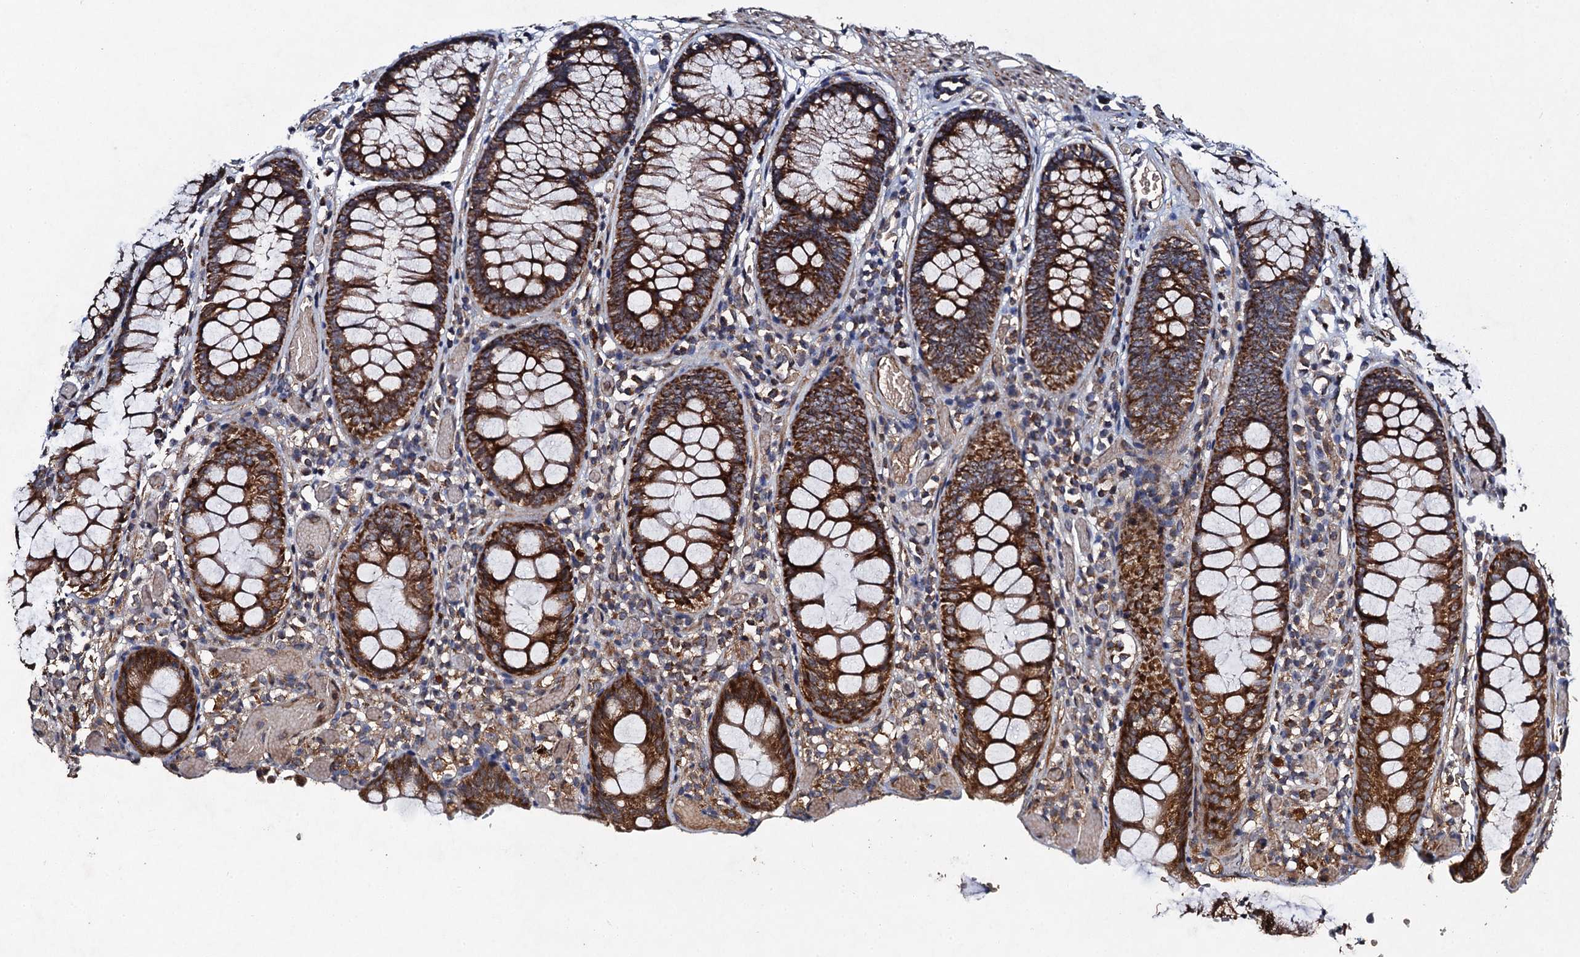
{"staining": {"intensity": "moderate", "quantity": ">75%", "location": "cytoplasmic/membranous"}, "tissue": "colon", "cell_type": "Endothelial cells", "image_type": "normal", "snomed": [{"axis": "morphology", "description": "Normal tissue, NOS"}, {"axis": "topography", "description": "Colon"}], "caption": "Endothelial cells exhibit moderate cytoplasmic/membranous expression in approximately >75% of cells in normal colon. The protein of interest is stained brown, and the nuclei are stained in blue (DAB (3,3'-diaminobenzidine) IHC with brightfield microscopy, high magnification).", "gene": "NDUFA13", "patient": {"sex": "male", "age": 14}}